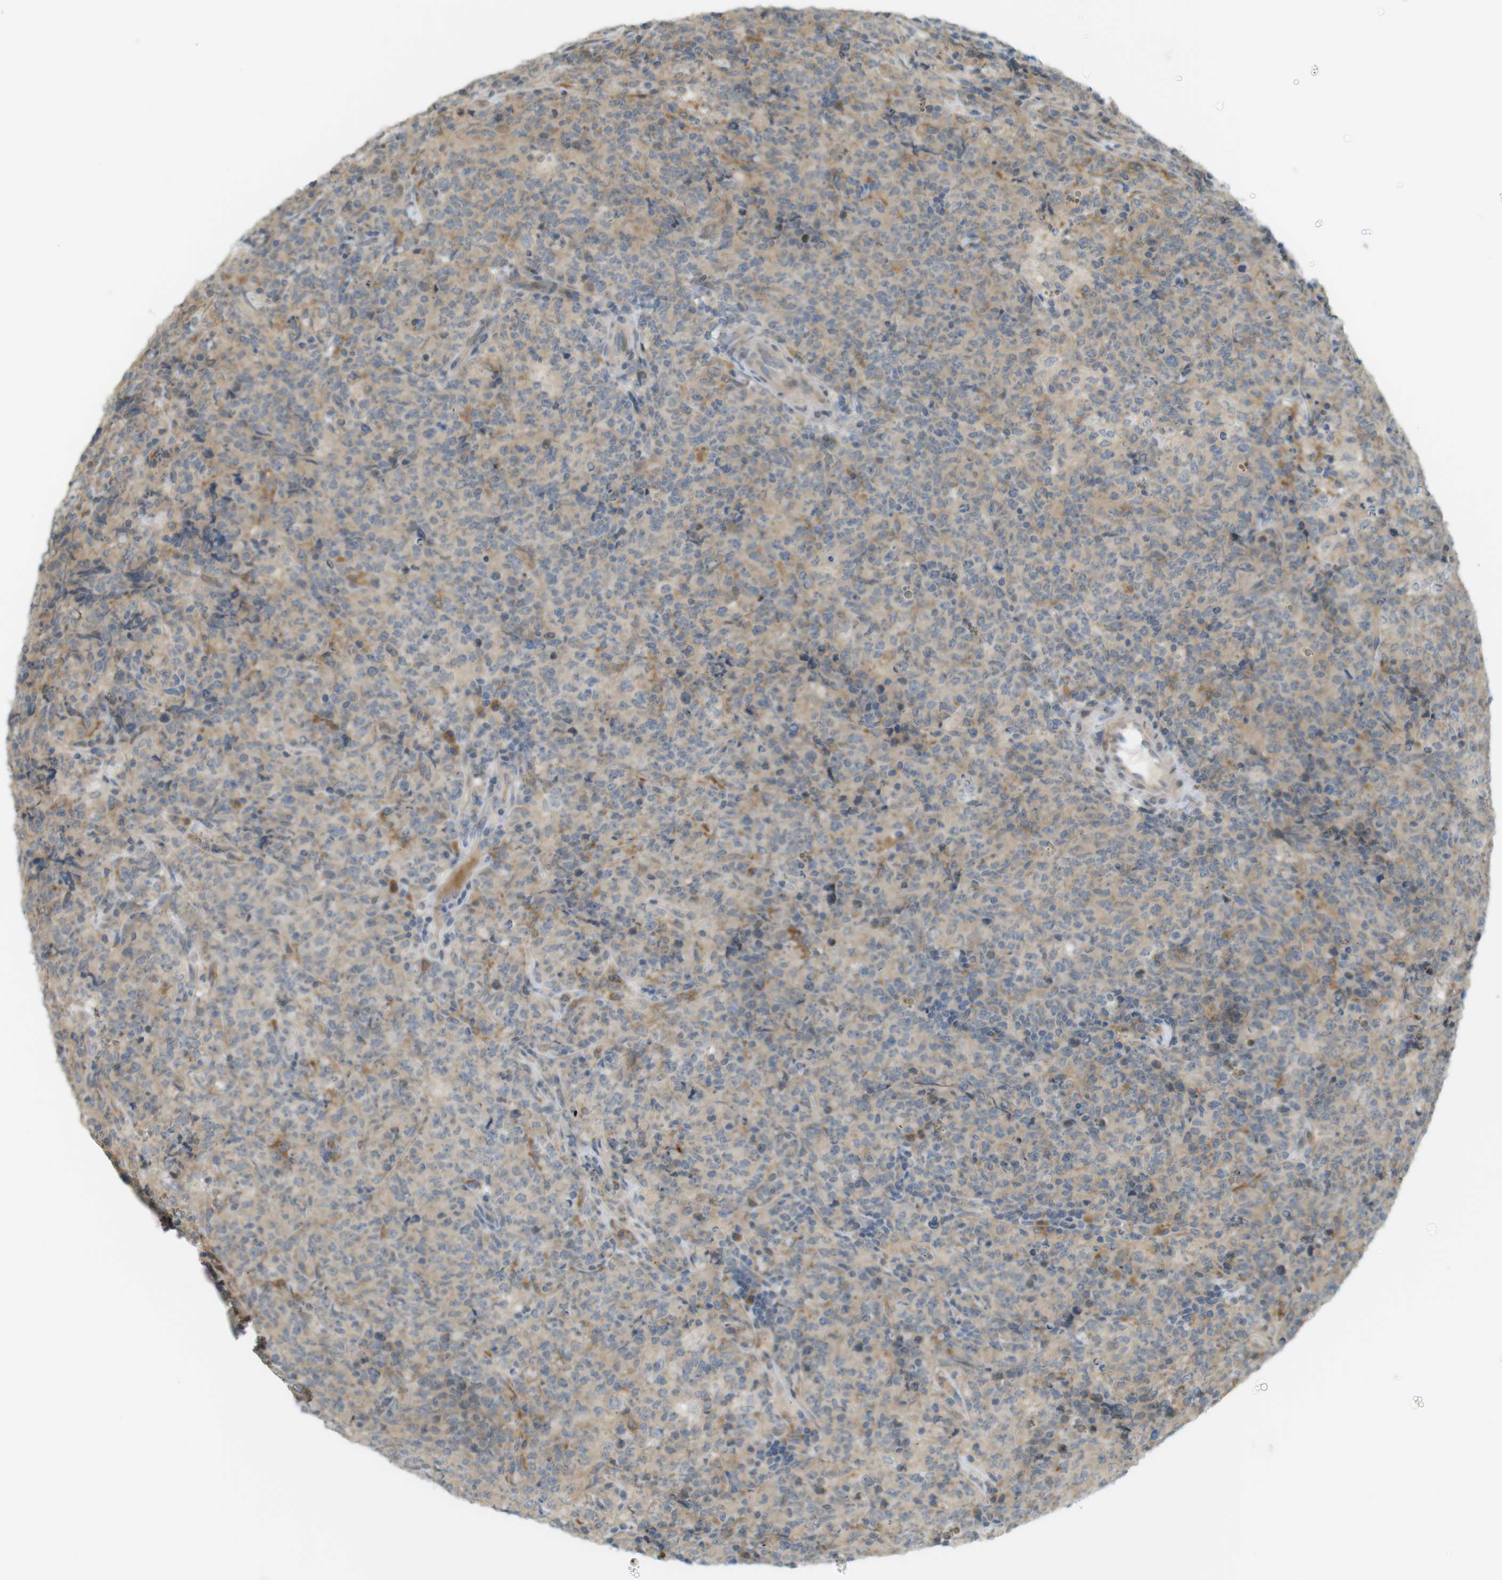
{"staining": {"intensity": "weak", "quantity": "25%-75%", "location": "cytoplasmic/membranous"}, "tissue": "lymphoma", "cell_type": "Tumor cells", "image_type": "cancer", "snomed": [{"axis": "morphology", "description": "Malignant lymphoma, non-Hodgkin's type, High grade"}, {"axis": "topography", "description": "Tonsil"}], "caption": "Brown immunohistochemical staining in human lymphoma reveals weak cytoplasmic/membranous expression in about 25%-75% of tumor cells.", "gene": "CLRN3", "patient": {"sex": "female", "age": 36}}